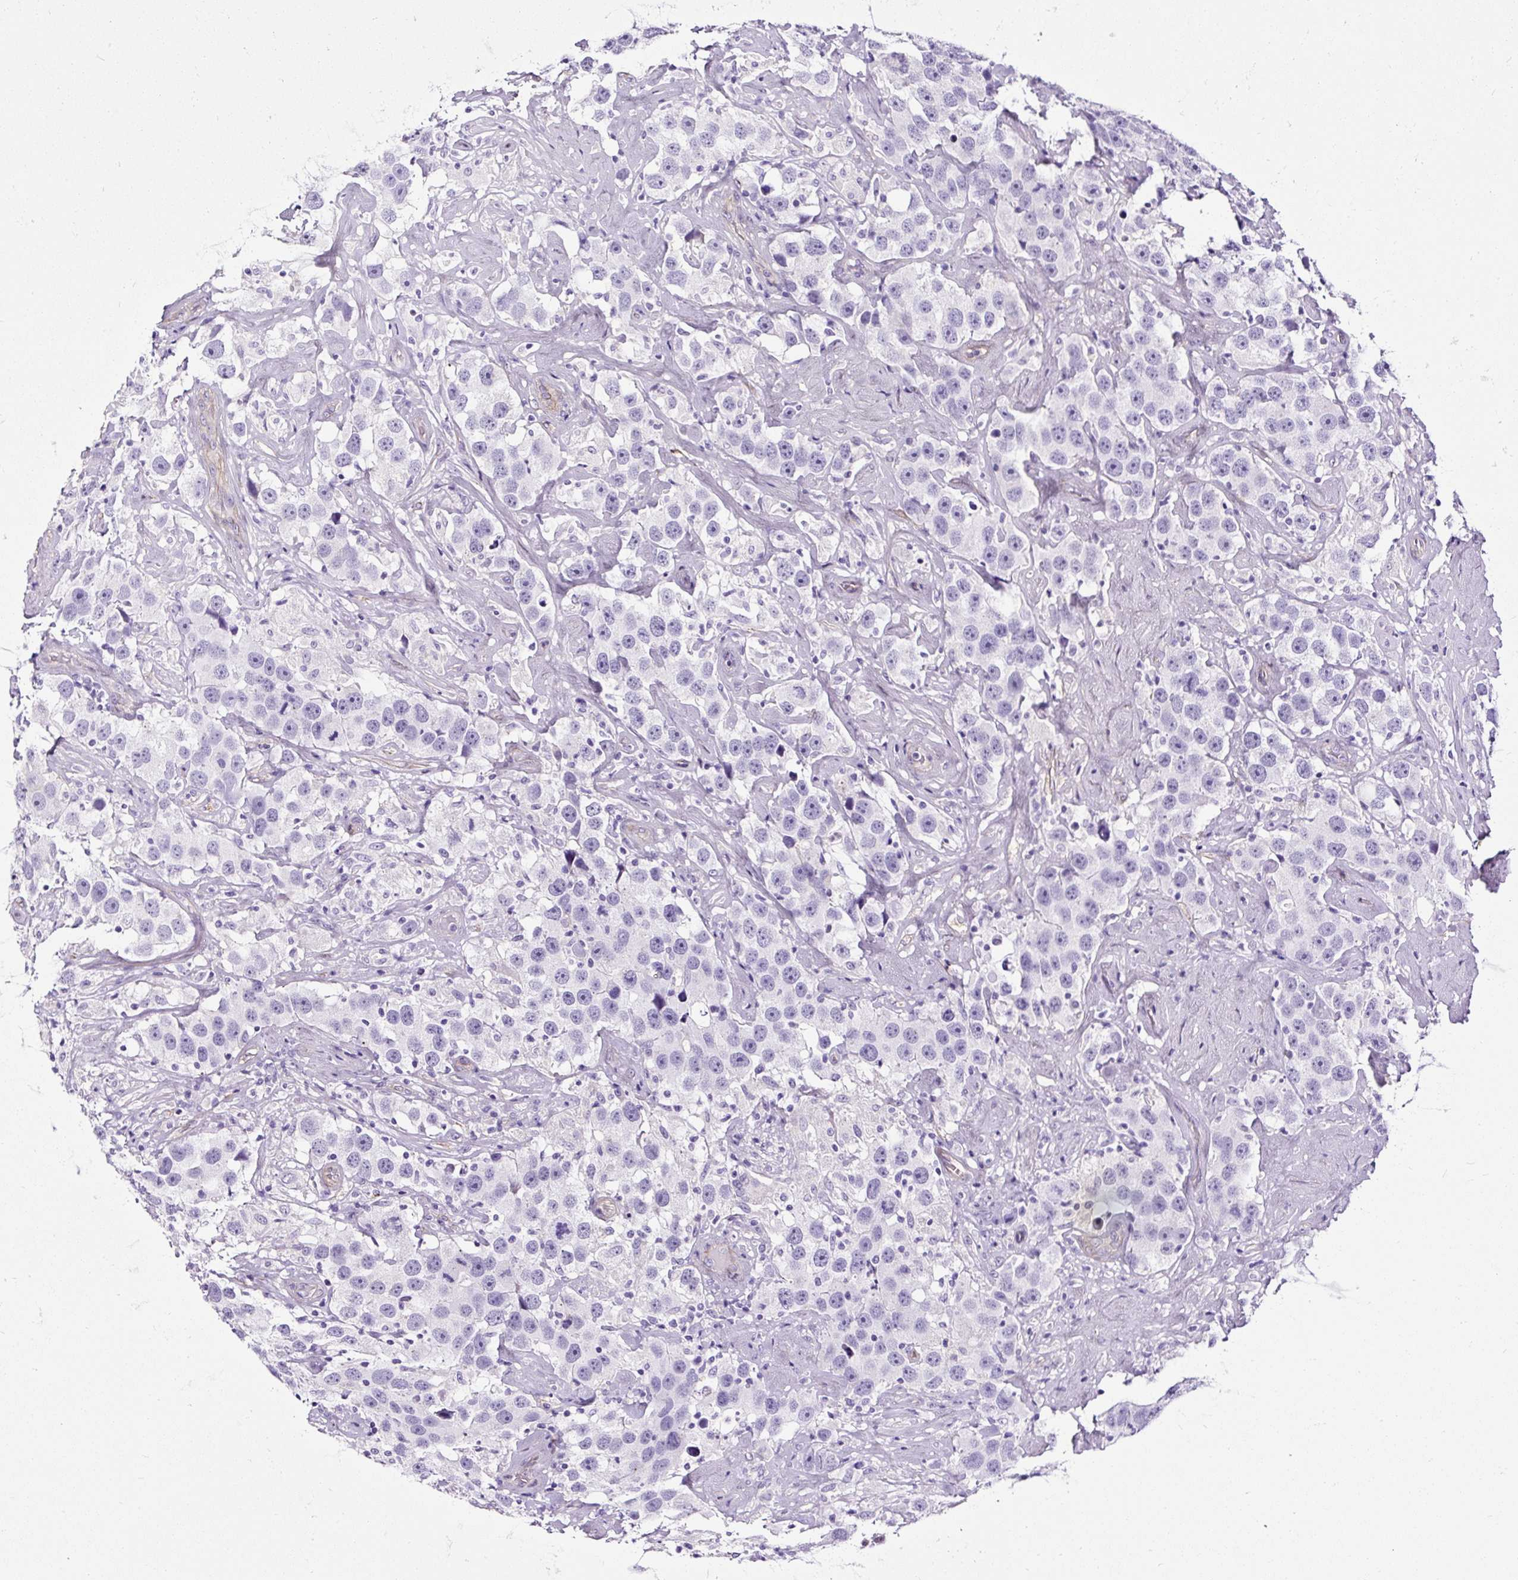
{"staining": {"intensity": "negative", "quantity": "none", "location": "none"}, "tissue": "testis cancer", "cell_type": "Tumor cells", "image_type": "cancer", "snomed": [{"axis": "morphology", "description": "Seminoma, NOS"}, {"axis": "topography", "description": "Testis"}], "caption": "Immunohistochemistry histopathology image of neoplastic tissue: seminoma (testis) stained with DAB exhibits no significant protein expression in tumor cells.", "gene": "SLC7A8", "patient": {"sex": "male", "age": 49}}